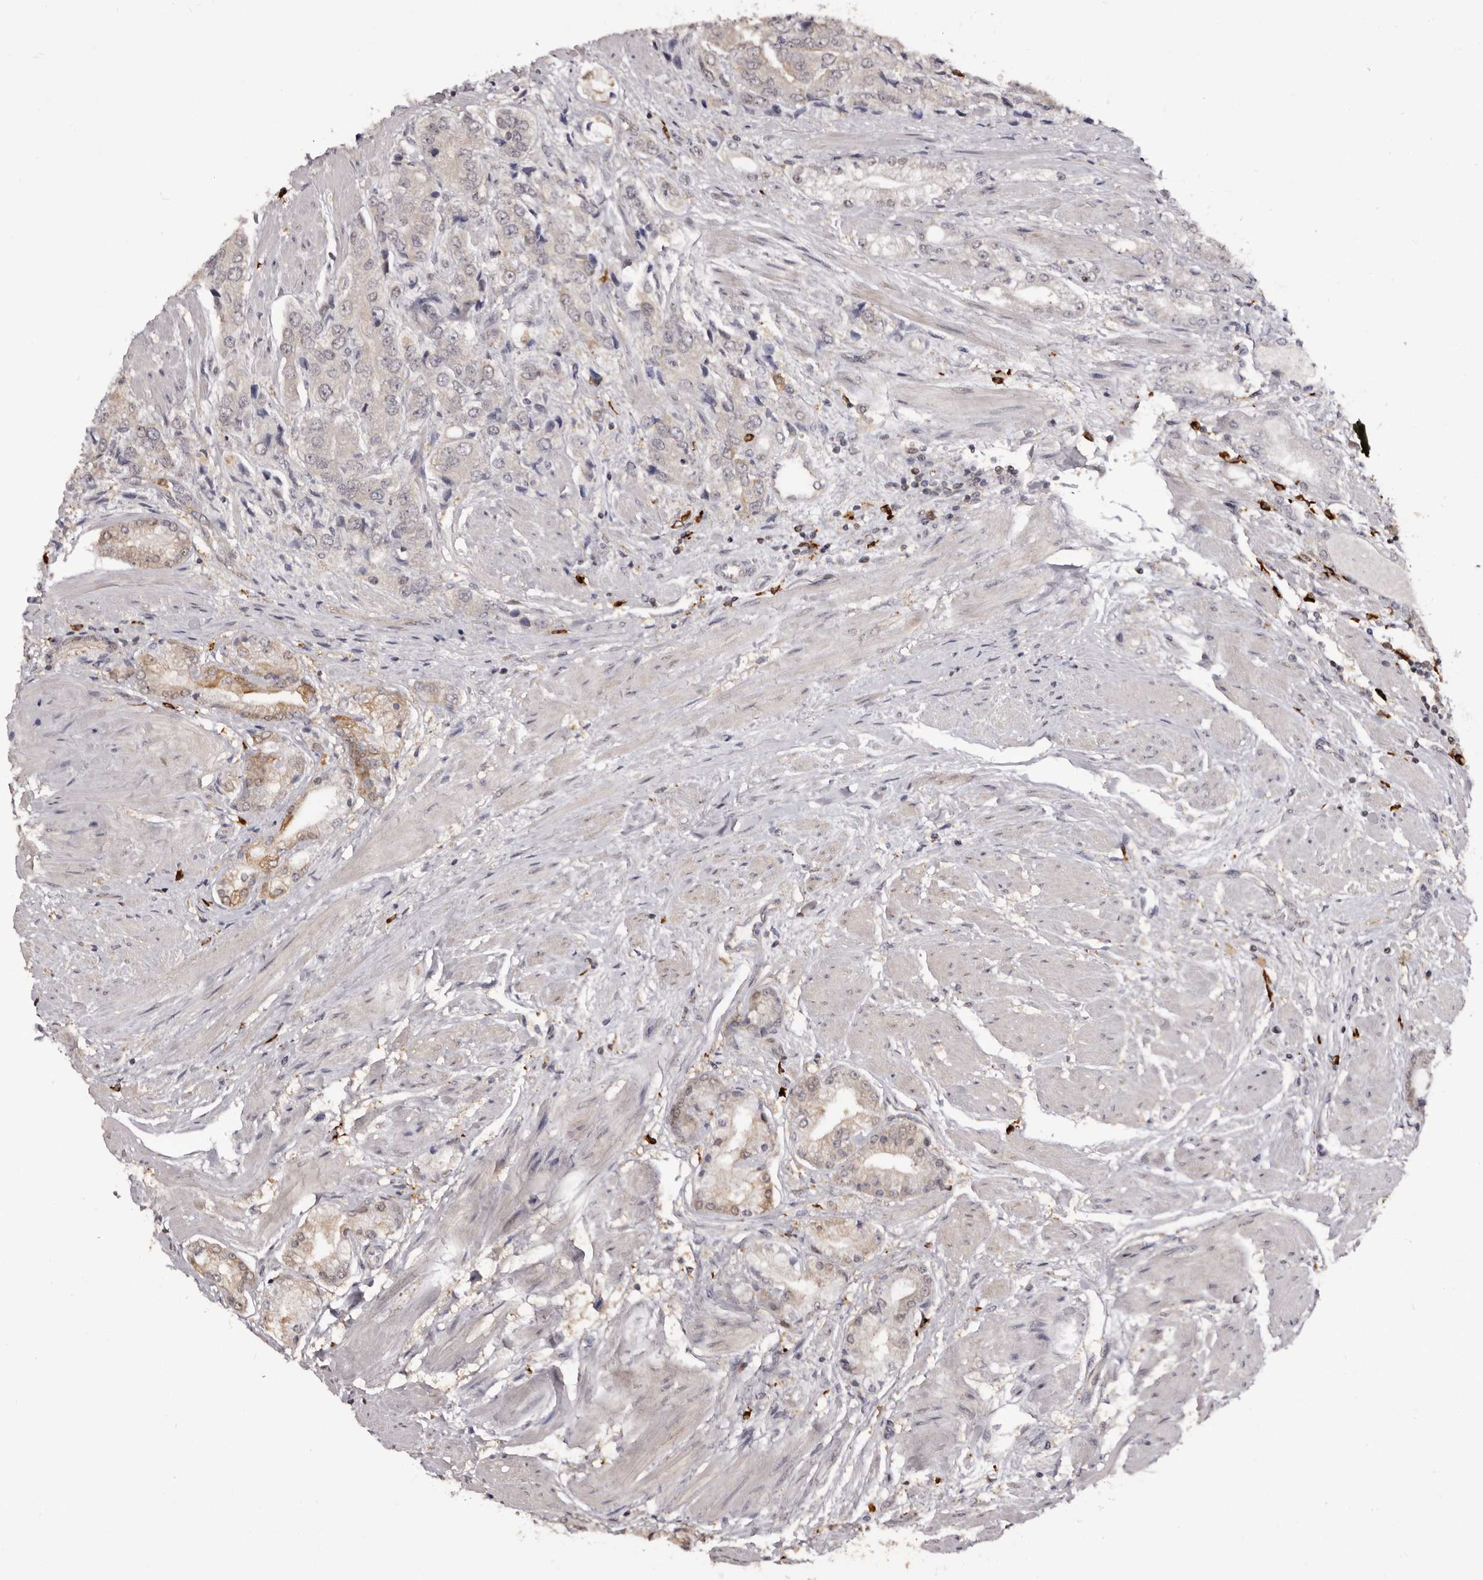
{"staining": {"intensity": "negative", "quantity": "none", "location": "none"}, "tissue": "prostate cancer", "cell_type": "Tumor cells", "image_type": "cancer", "snomed": [{"axis": "morphology", "description": "Adenocarcinoma, High grade"}, {"axis": "topography", "description": "Prostate"}], "caption": "Protein analysis of prostate cancer displays no significant staining in tumor cells. (DAB IHC visualized using brightfield microscopy, high magnification).", "gene": "TNNI1", "patient": {"sex": "male", "age": 50}}